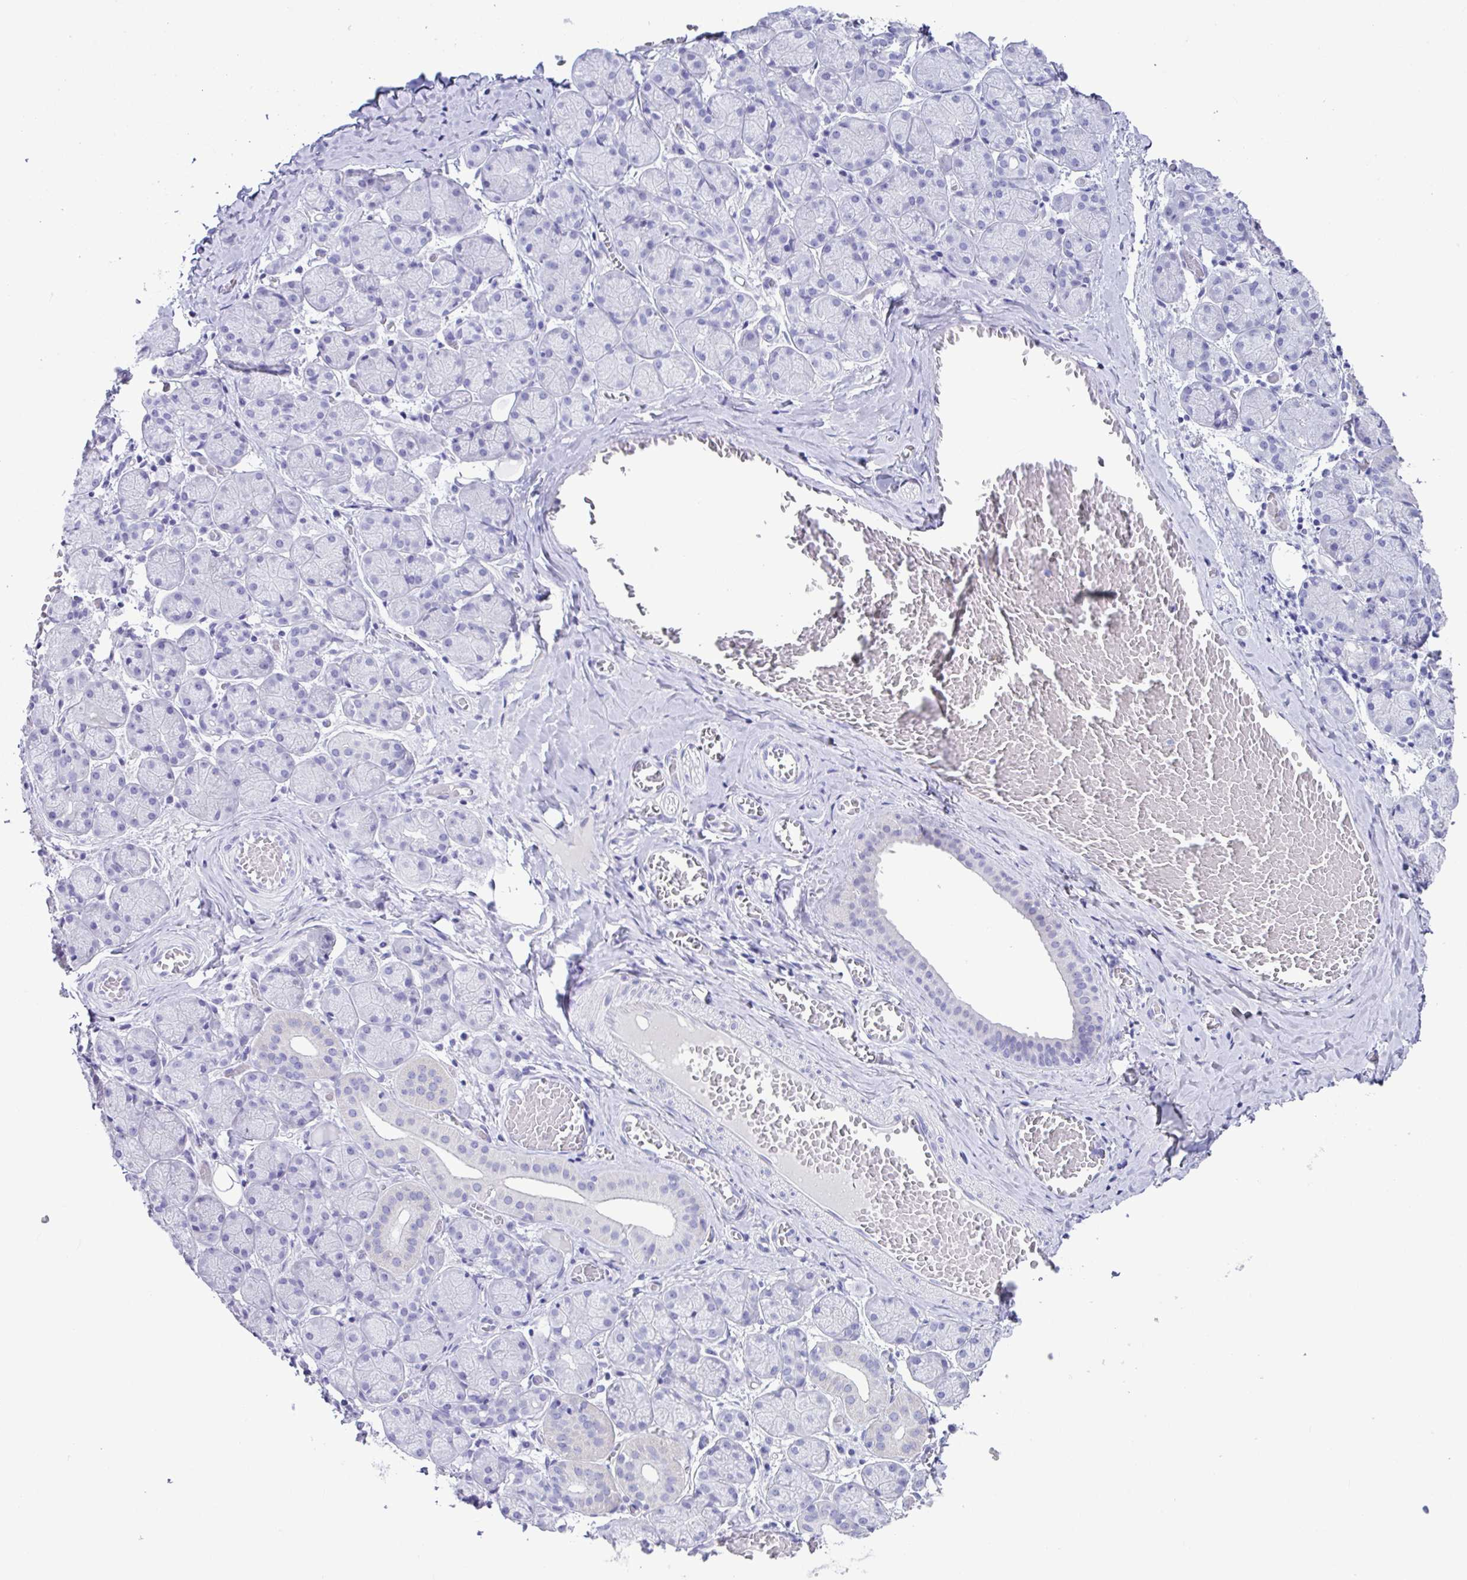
{"staining": {"intensity": "negative", "quantity": "none", "location": "none"}, "tissue": "salivary gland", "cell_type": "Glandular cells", "image_type": "normal", "snomed": [{"axis": "morphology", "description": "Normal tissue, NOS"}, {"axis": "topography", "description": "Salivary gland"}], "caption": "Unremarkable salivary gland was stained to show a protein in brown. There is no significant positivity in glandular cells. Brightfield microscopy of immunohistochemistry stained with DAB (3,3'-diaminobenzidine) (brown) and hematoxylin (blue), captured at high magnification.", "gene": "LGALS4", "patient": {"sex": "female", "age": 24}}